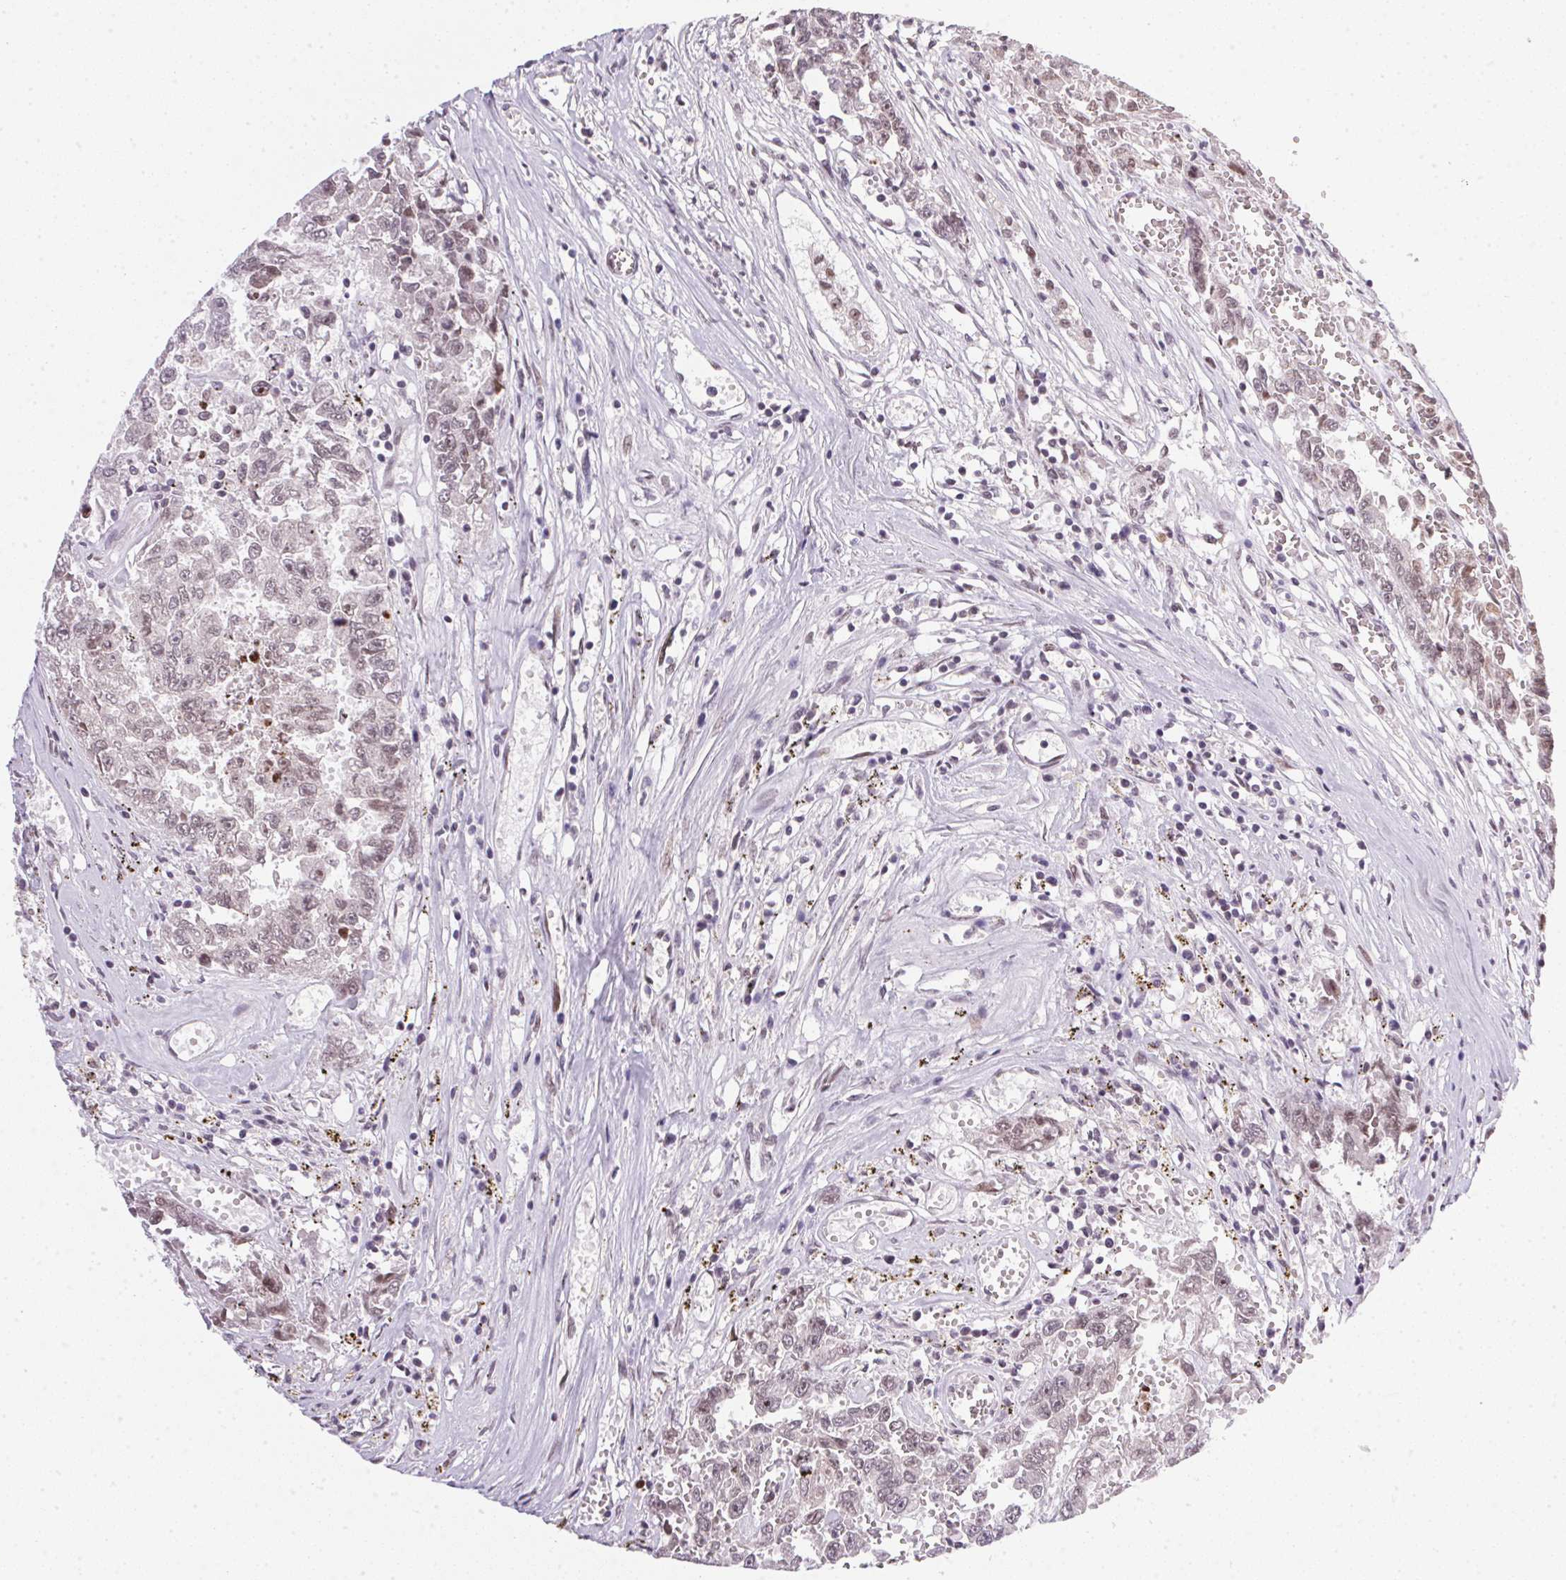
{"staining": {"intensity": "moderate", "quantity": "25%-75%", "location": "nuclear"}, "tissue": "testis cancer", "cell_type": "Tumor cells", "image_type": "cancer", "snomed": [{"axis": "morphology", "description": "Carcinoma, Embryonal, NOS"}, {"axis": "topography", "description": "Testis"}], "caption": "Testis cancer stained with a brown dye displays moderate nuclear positive expression in approximately 25%-75% of tumor cells.", "gene": "SRSF7", "patient": {"sex": "male", "age": 36}}